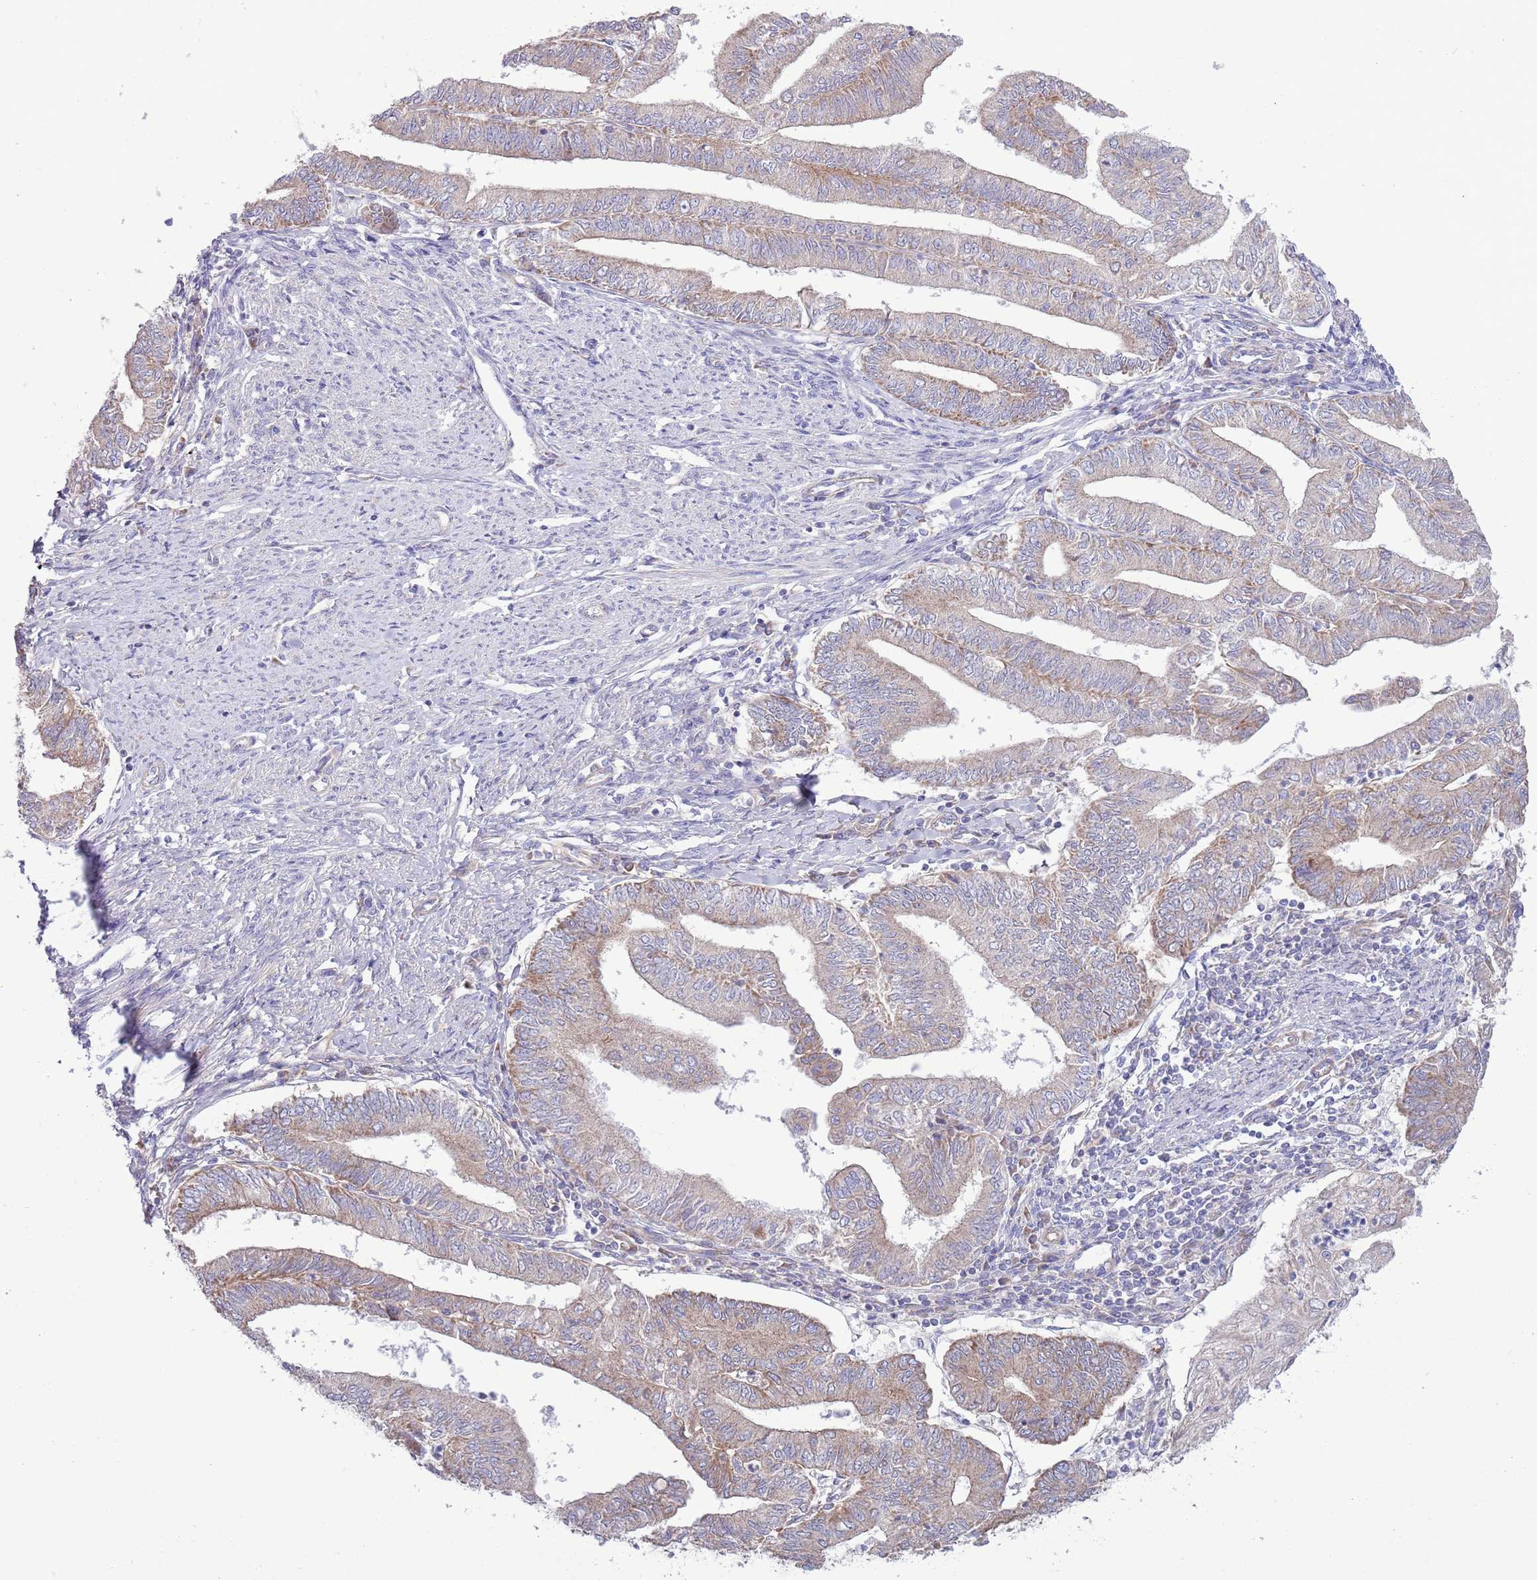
{"staining": {"intensity": "weak", "quantity": "25%-75%", "location": "cytoplasmic/membranous"}, "tissue": "endometrial cancer", "cell_type": "Tumor cells", "image_type": "cancer", "snomed": [{"axis": "morphology", "description": "Adenocarcinoma, NOS"}, {"axis": "topography", "description": "Endometrium"}], "caption": "Weak cytoplasmic/membranous protein expression is seen in approximately 25%-75% of tumor cells in endometrial cancer (adenocarcinoma).", "gene": "TOMM5", "patient": {"sex": "female", "age": 66}}